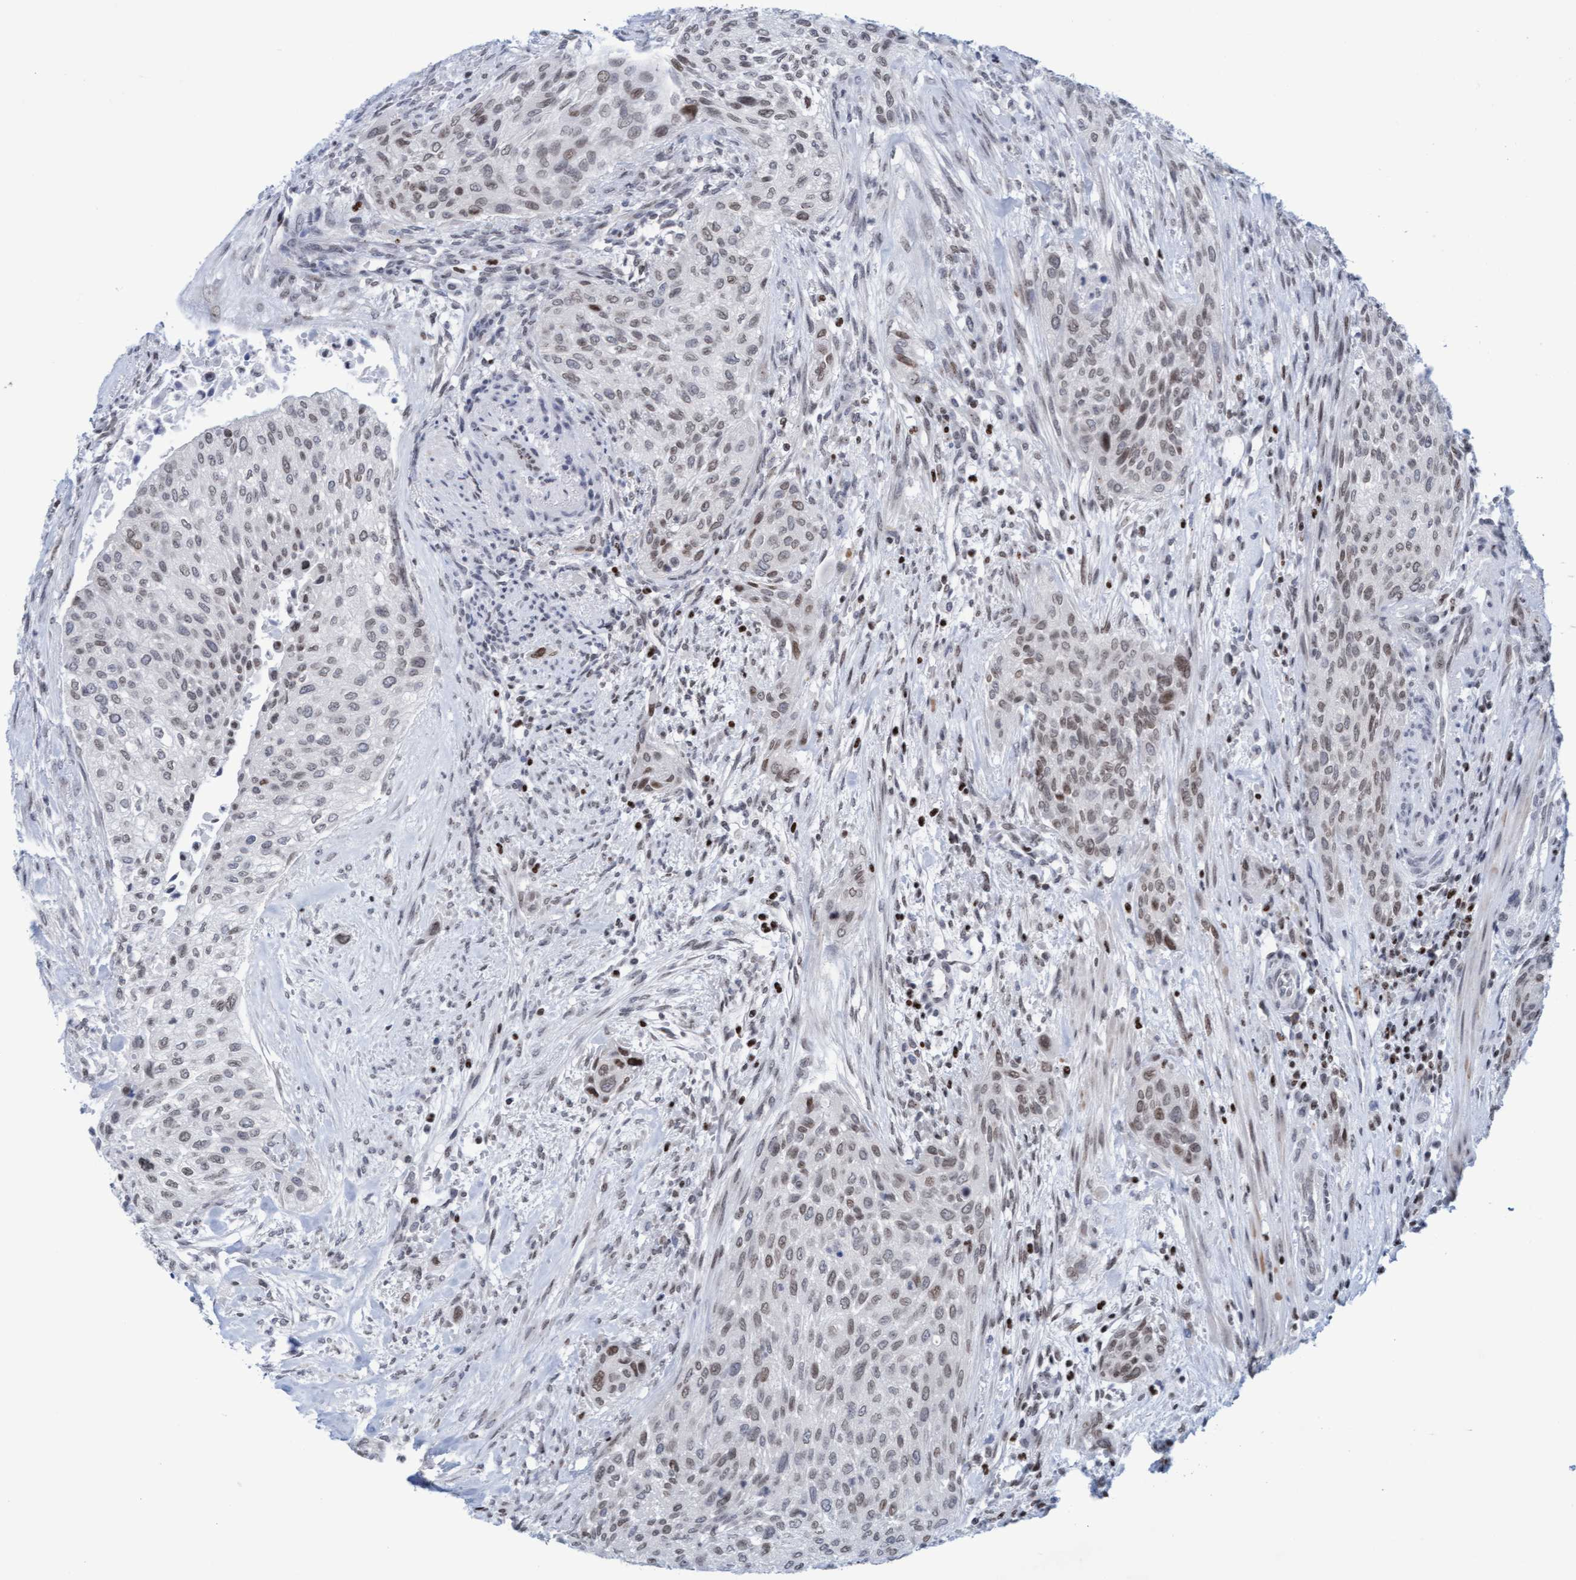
{"staining": {"intensity": "weak", "quantity": ">75%", "location": "nuclear"}, "tissue": "urothelial cancer", "cell_type": "Tumor cells", "image_type": "cancer", "snomed": [{"axis": "morphology", "description": "Urothelial carcinoma, Low grade"}, {"axis": "morphology", "description": "Urothelial carcinoma, High grade"}, {"axis": "topography", "description": "Urinary bladder"}], "caption": "An image of human high-grade urothelial carcinoma stained for a protein displays weak nuclear brown staining in tumor cells. (brown staining indicates protein expression, while blue staining denotes nuclei).", "gene": "GLRX2", "patient": {"sex": "male", "age": 35}}